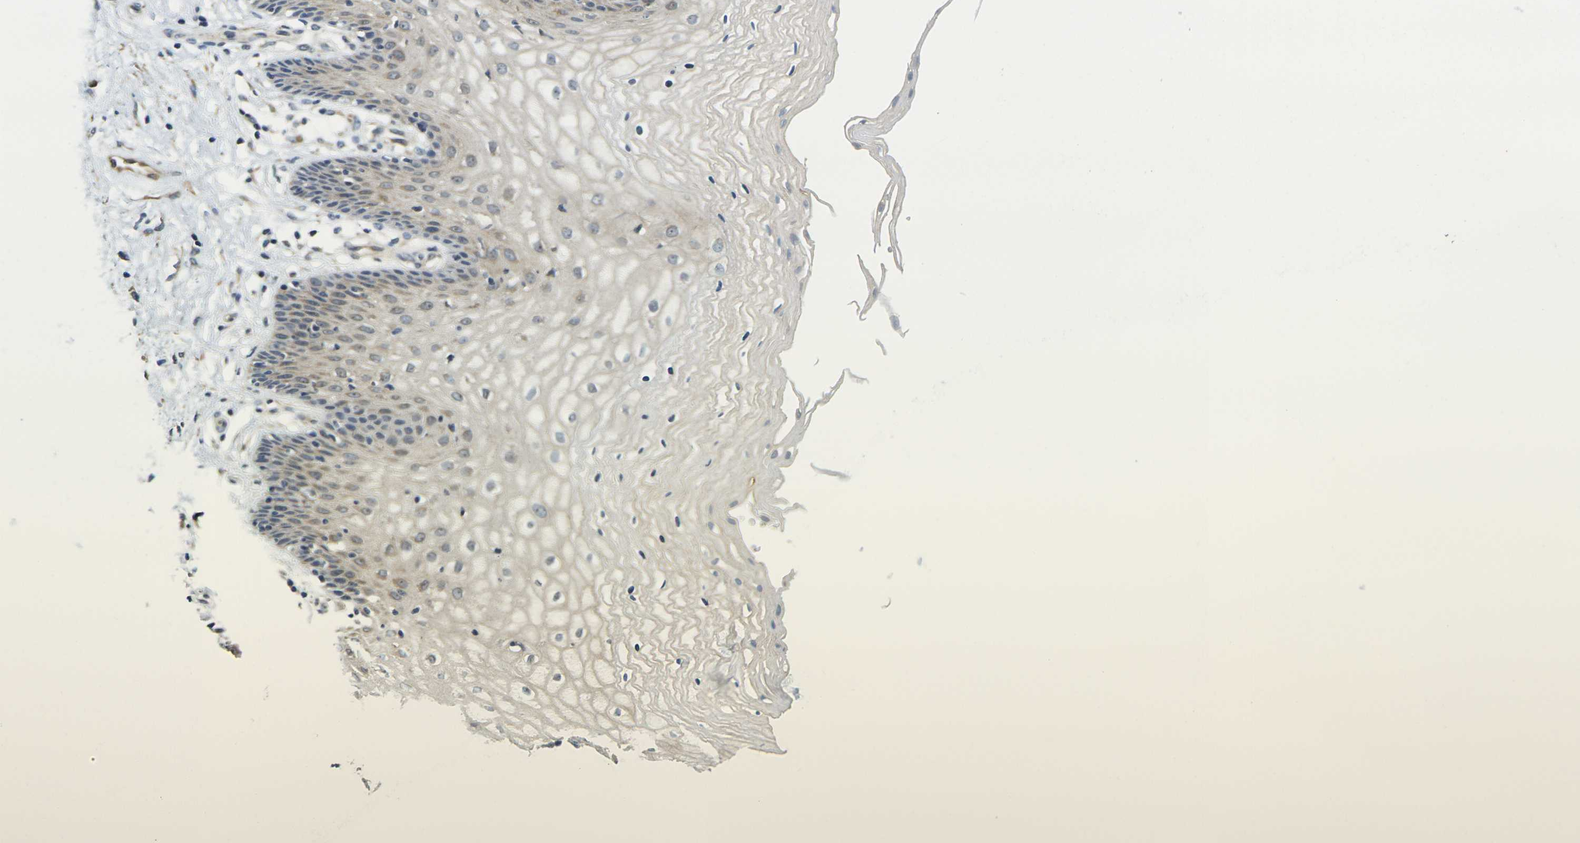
{"staining": {"intensity": "moderate", "quantity": "<25%", "location": "cytoplasmic/membranous"}, "tissue": "vagina", "cell_type": "Squamous epithelial cells", "image_type": "normal", "snomed": [{"axis": "morphology", "description": "Normal tissue, NOS"}, {"axis": "topography", "description": "Vagina"}], "caption": "Squamous epithelial cells reveal low levels of moderate cytoplasmic/membranous staining in approximately <25% of cells in unremarkable vagina. The staining was performed using DAB to visualize the protein expression in brown, while the nuclei were stained in blue with hematoxylin (Magnification: 20x).", "gene": "MINAR2", "patient": {"sex": "female", "age": 34}}